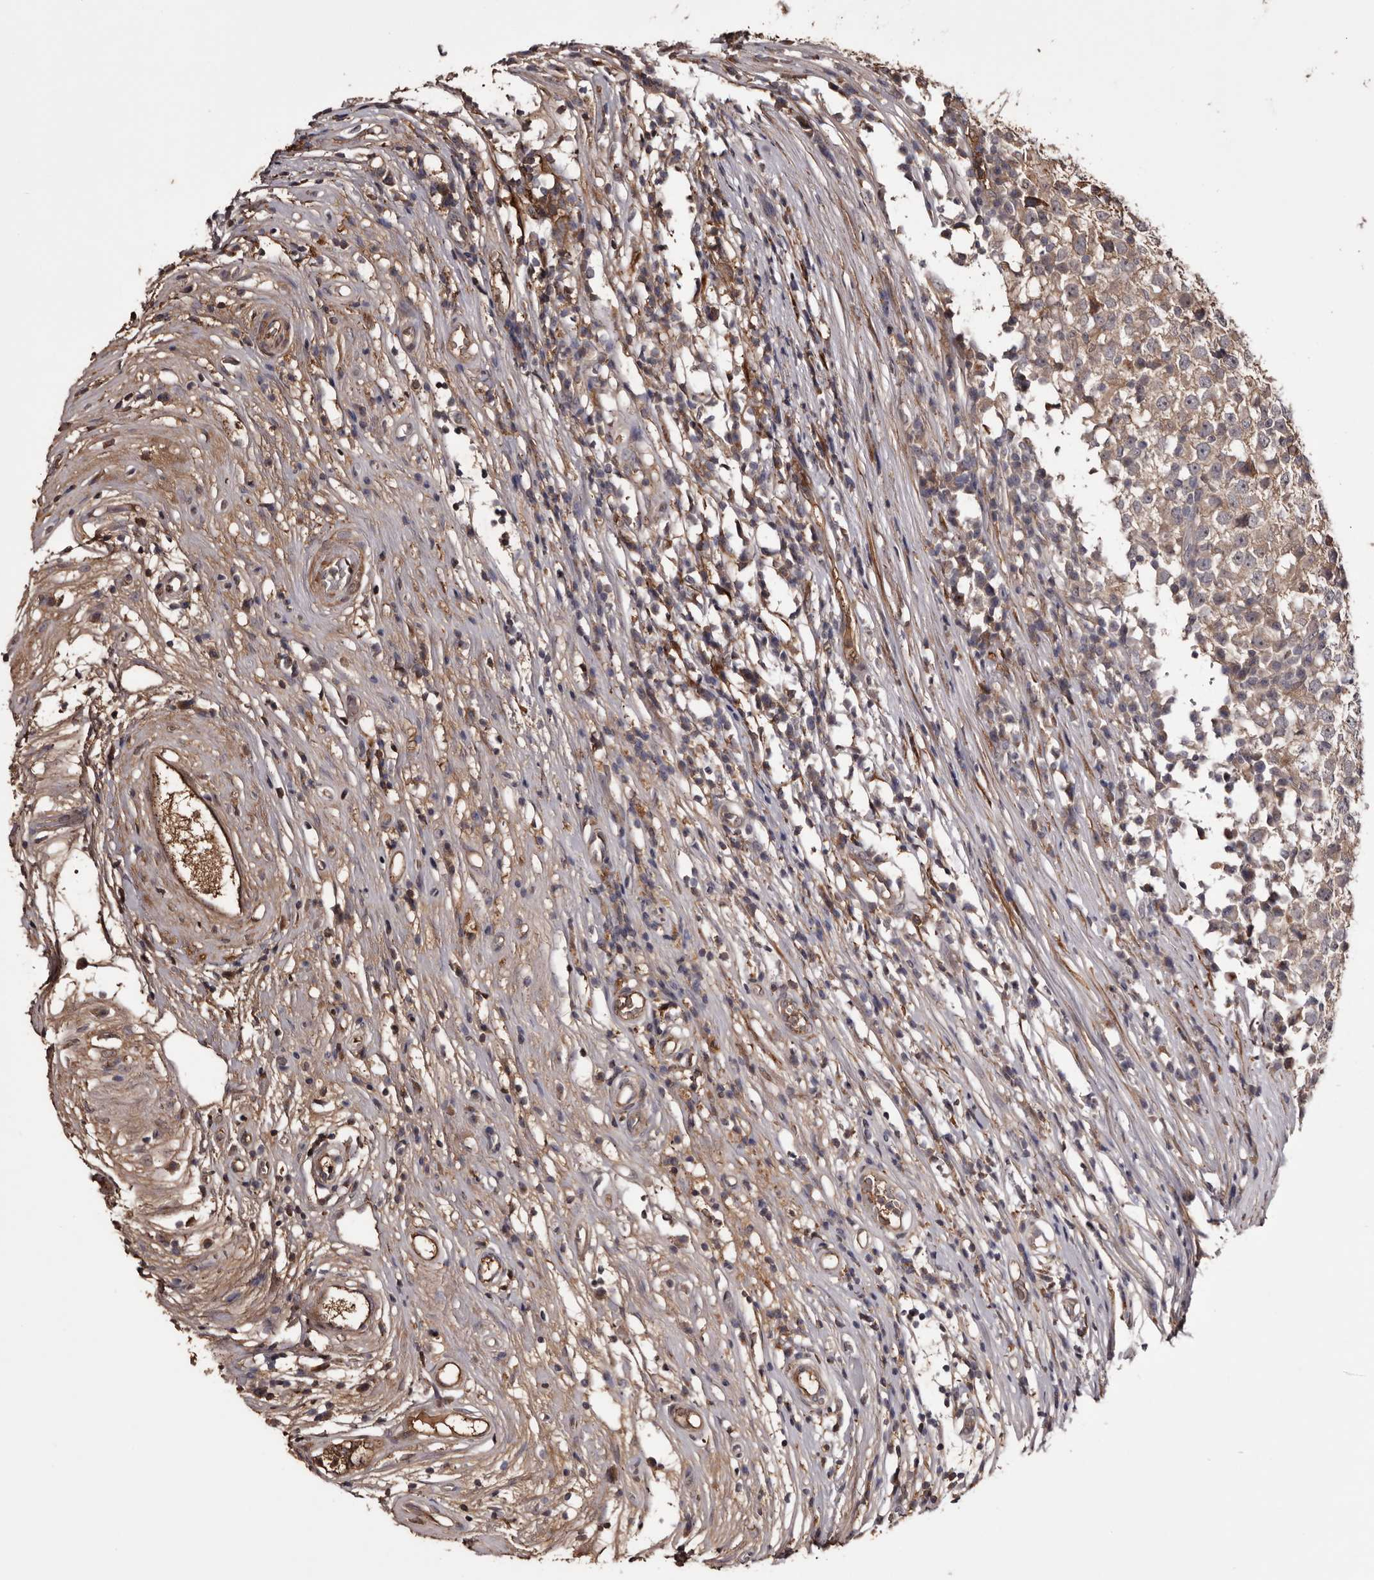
{"staining": {"intensity": "weak", "quantity": "<25%", "location": "cytoplasmic/membranous"}, "tissue": "testis cancer", "cell_type": "Tumor cells", "image_type": "cancer", "snomed": [{"axis": "morphology", "description": "Seminoma, NOS"}, {"axis": "topography", "description": "Testis"}], "caption": "Seminoma (testis) stained for a protein using immunohistochemistry shows no expression tumor cells.", "gene": "CYP1B1", "patient": {"sex": "male", "age": 65}}